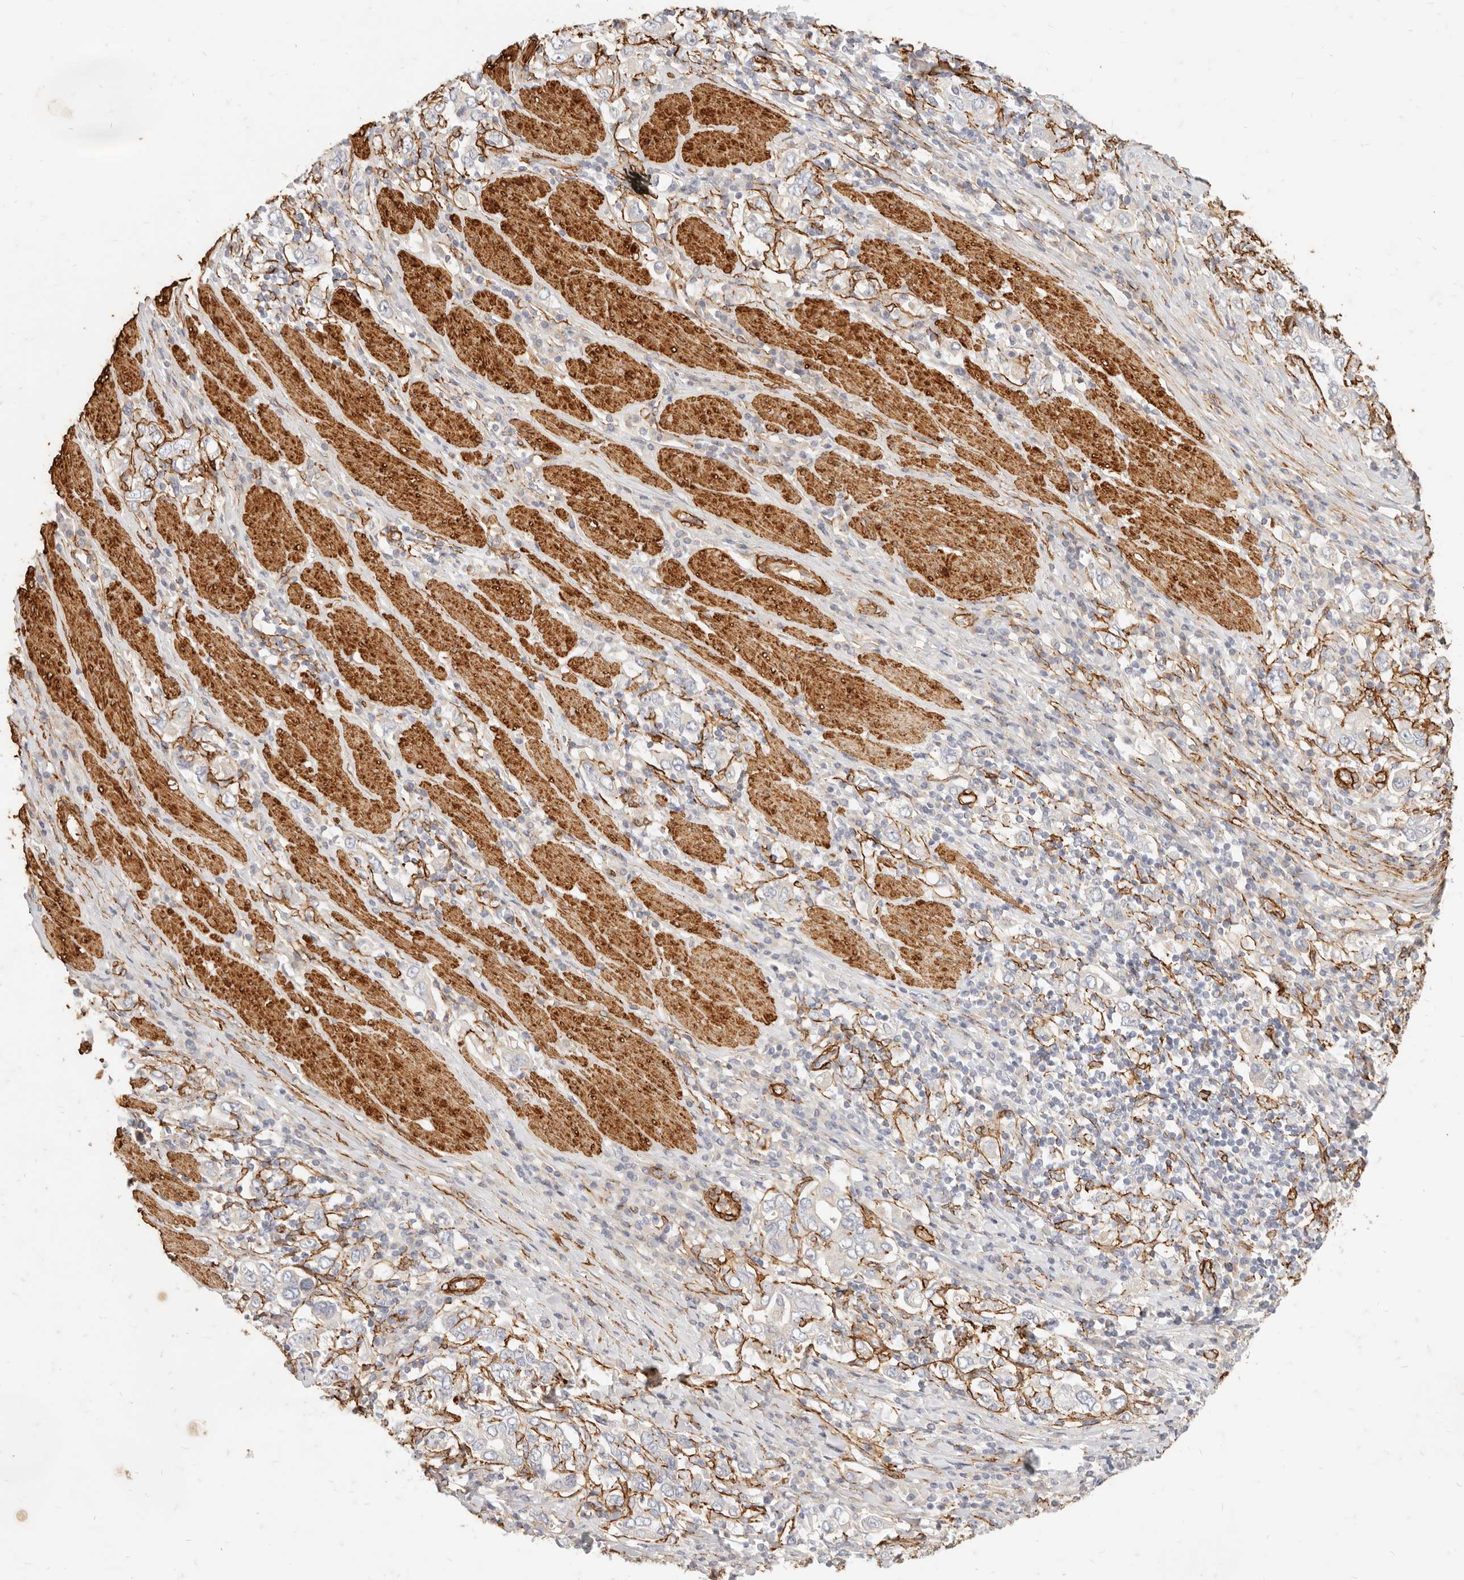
{"staining": {"intensity": "negative", "quantity": "none", "location": "none"}, "tissue": "stomach cancer", "cell_type": "Tumor cells", "image_type": "cancer", "snomed": [{"axis": "morphology", "description": "Adenocarcinoma, NOS"}, {"axis": "topography", "description": "Stomach, upper"}], "caption": "IHC of human stomach cancer (adenocarcinoma) reveals no expression in tumor cells.", "gene": "TMTC2", "patient": {"sex": "male", "age": 62}}